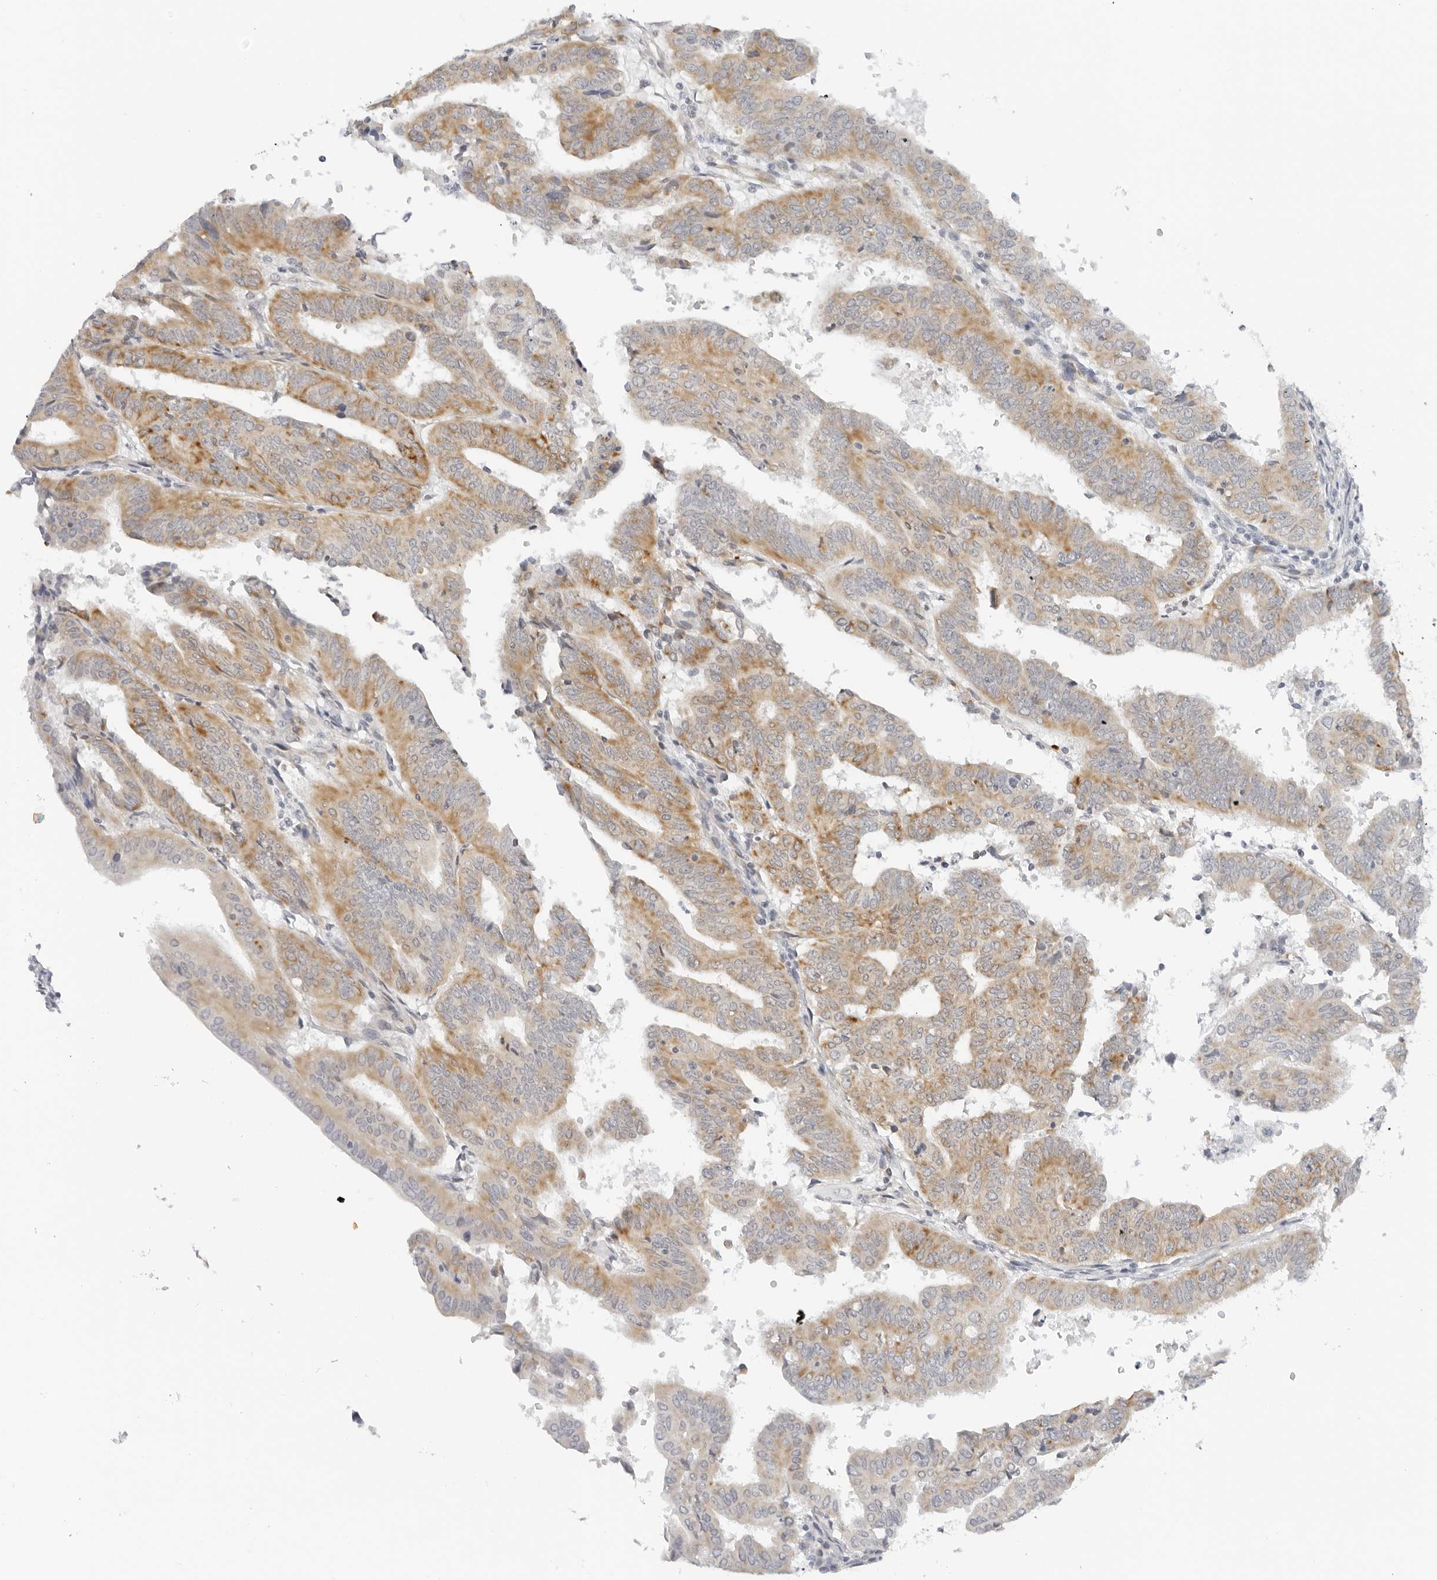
{"staining": {"intensity": "moderate", "quantity": ">75%", "location": "cytoplasmic/membranous"}, "tissue": "endometrial cancer", "cell_type": "Tumor cells", "image_type": "cancer", "snomed": [{"axis": "morphology", "description": "Adenocarcinoma, NOS"}, {"axis": "topography", "description": "Uterus"}], "caption": "Tumor cells exhibit medium levels of moderate cytoplasmic/membranous staining in approximately >75% of cells in human adenocarcinoma (endometrial). (Brightfield microscopy of DAB IHC at high magnification).", "gene": "RC3H1", "patient": {"sex": "female", "age": 77}}